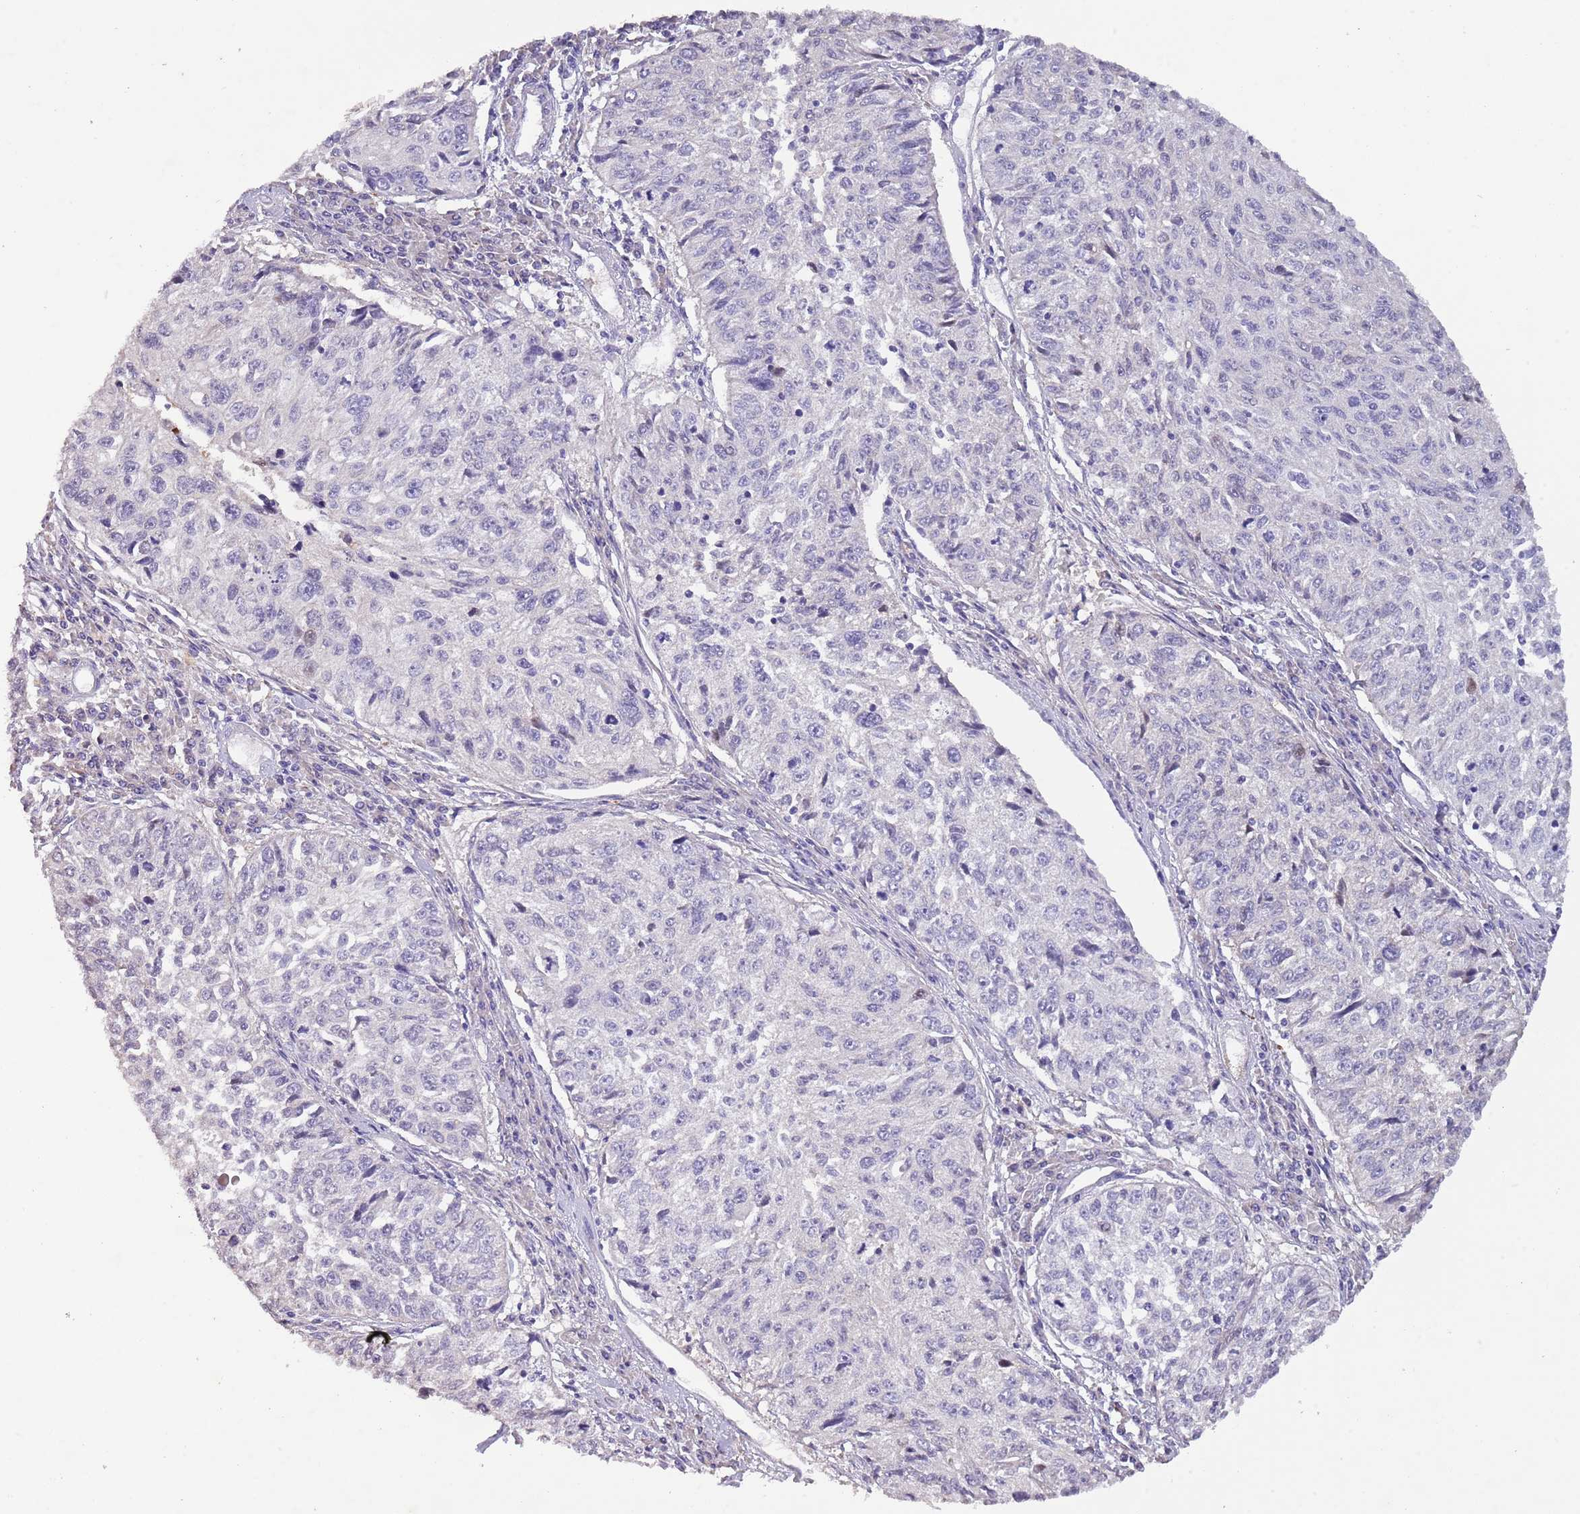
{"staining": {"intensity": "negative", "quantity": "none", "location": "none"}, "tissue": "cervical cancer", "cell_type": "Tumor cells", "image_type": "cancer", "snomed": [{"axis": "morphology", "description": "Squamous cell carcinoma, NOS"}, {"axis": "topography", "description": "Cervix"}], "caption": "High power microscopy micrograph of an IHC image of cervical squamous cell carcinoma, revealing no significant expression in tumor cells. (Stains: DAB IHC with hematoxylin counter stain, Microscopy: brightfield microscopy at high magnification).", "gene": "ZNF658", "patient": {"sex": "female", "age": 57}}